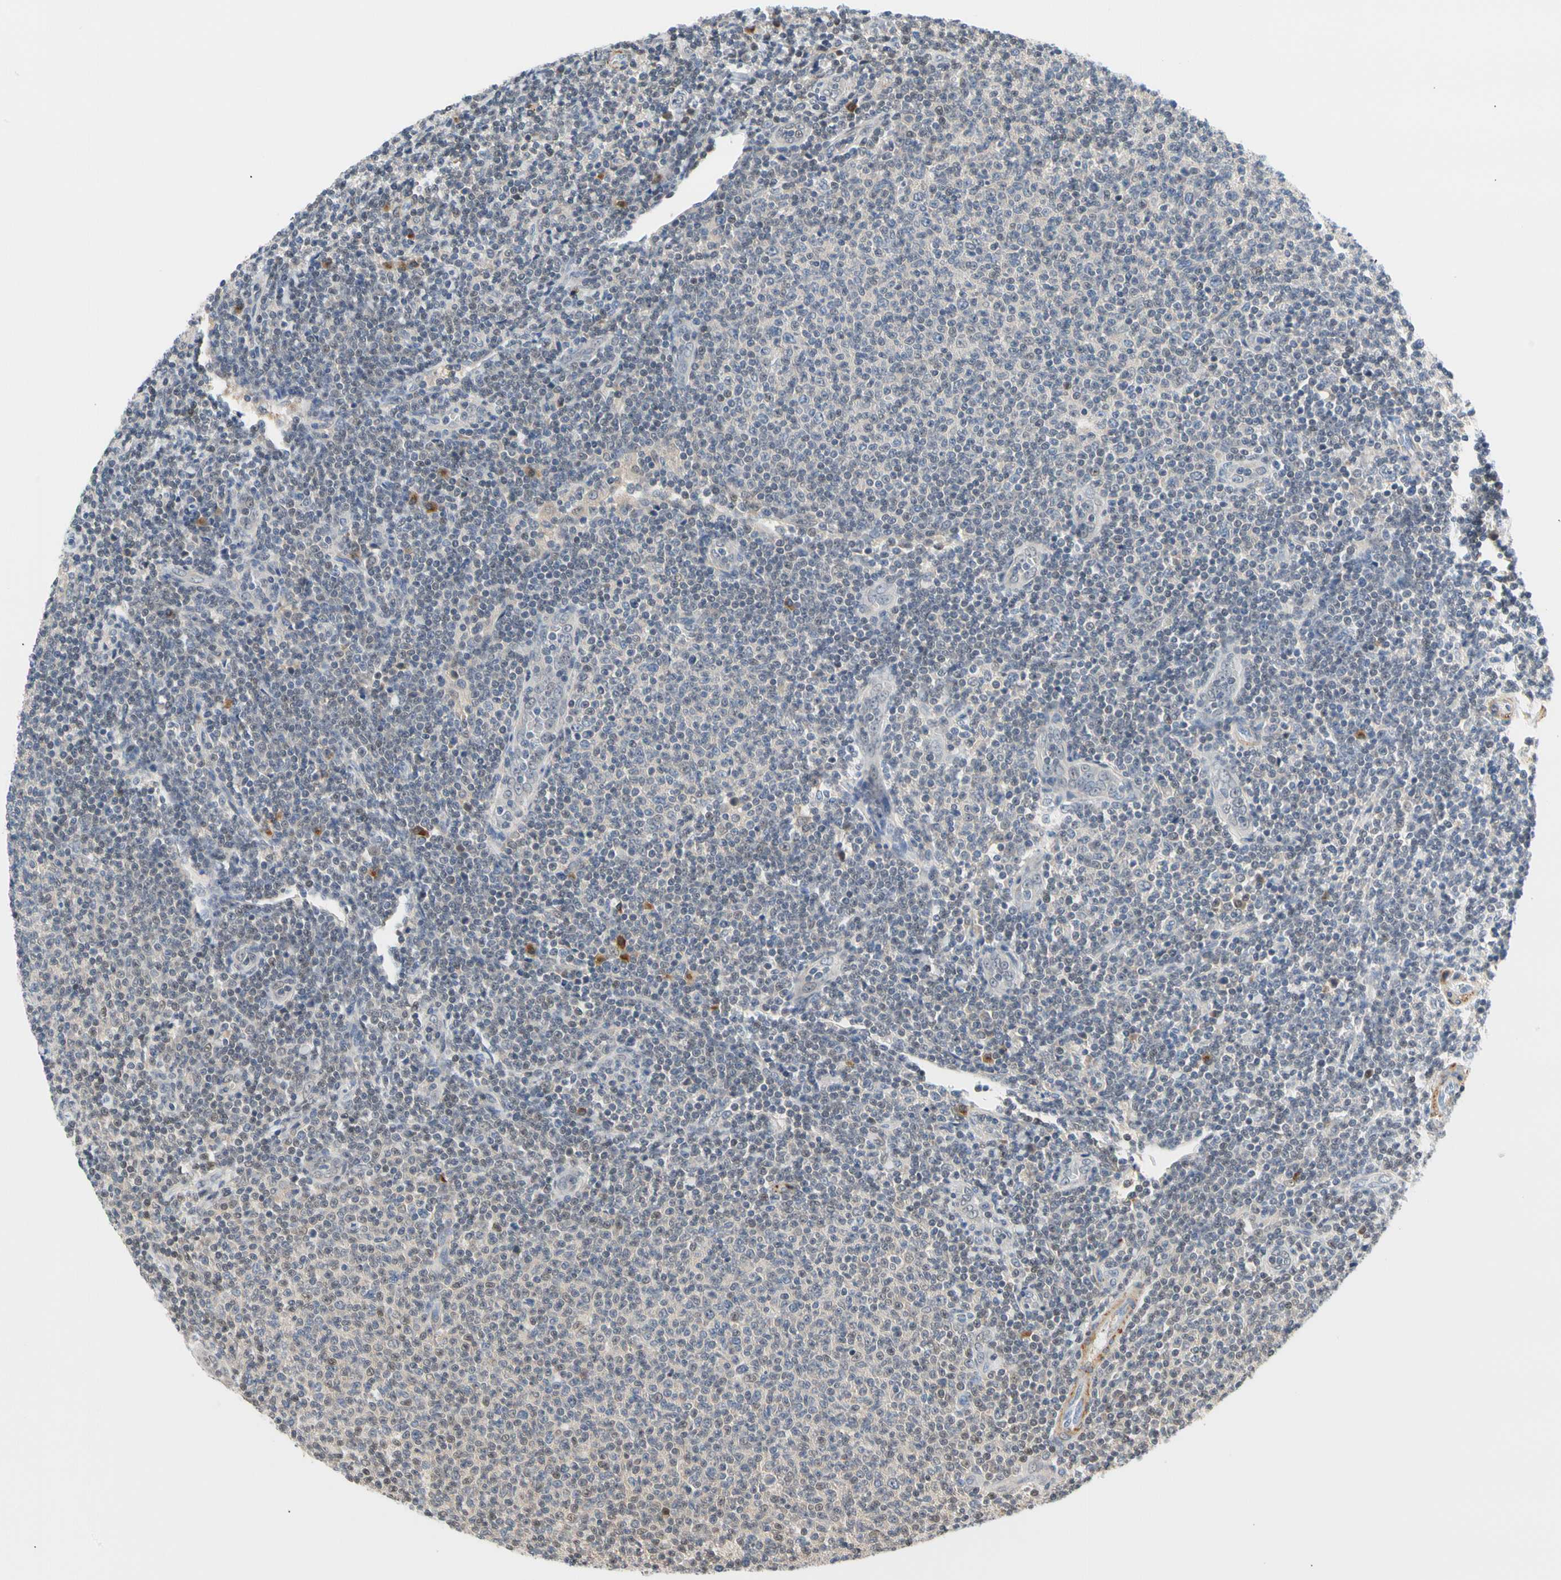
{"staining": {"intensity": "weak", "quantity": "<25%", "location": "nuclear"}, "tissue": "lymphoma", "cell_type": "Tumor cells", "image_type": "cancer", "snomed": [{"axis": "morphology", "description": "Malignant lymphoma, non-Hodgkin's type, Low grade"}, {"axis": "topography", "description": "Lymph node"}], "caption": "Tumor cells are negative for protein expression in human malignant lymphoma, non-Hodgkin's type (low-grade). The staining was performed using DAB to visualize the protein expression in brown, while the nuclei were stained in blue with hematoxylin (Magnification: 20x).", "gene": "SEC23B", "patient": {"sex": "male", "age": 66}}